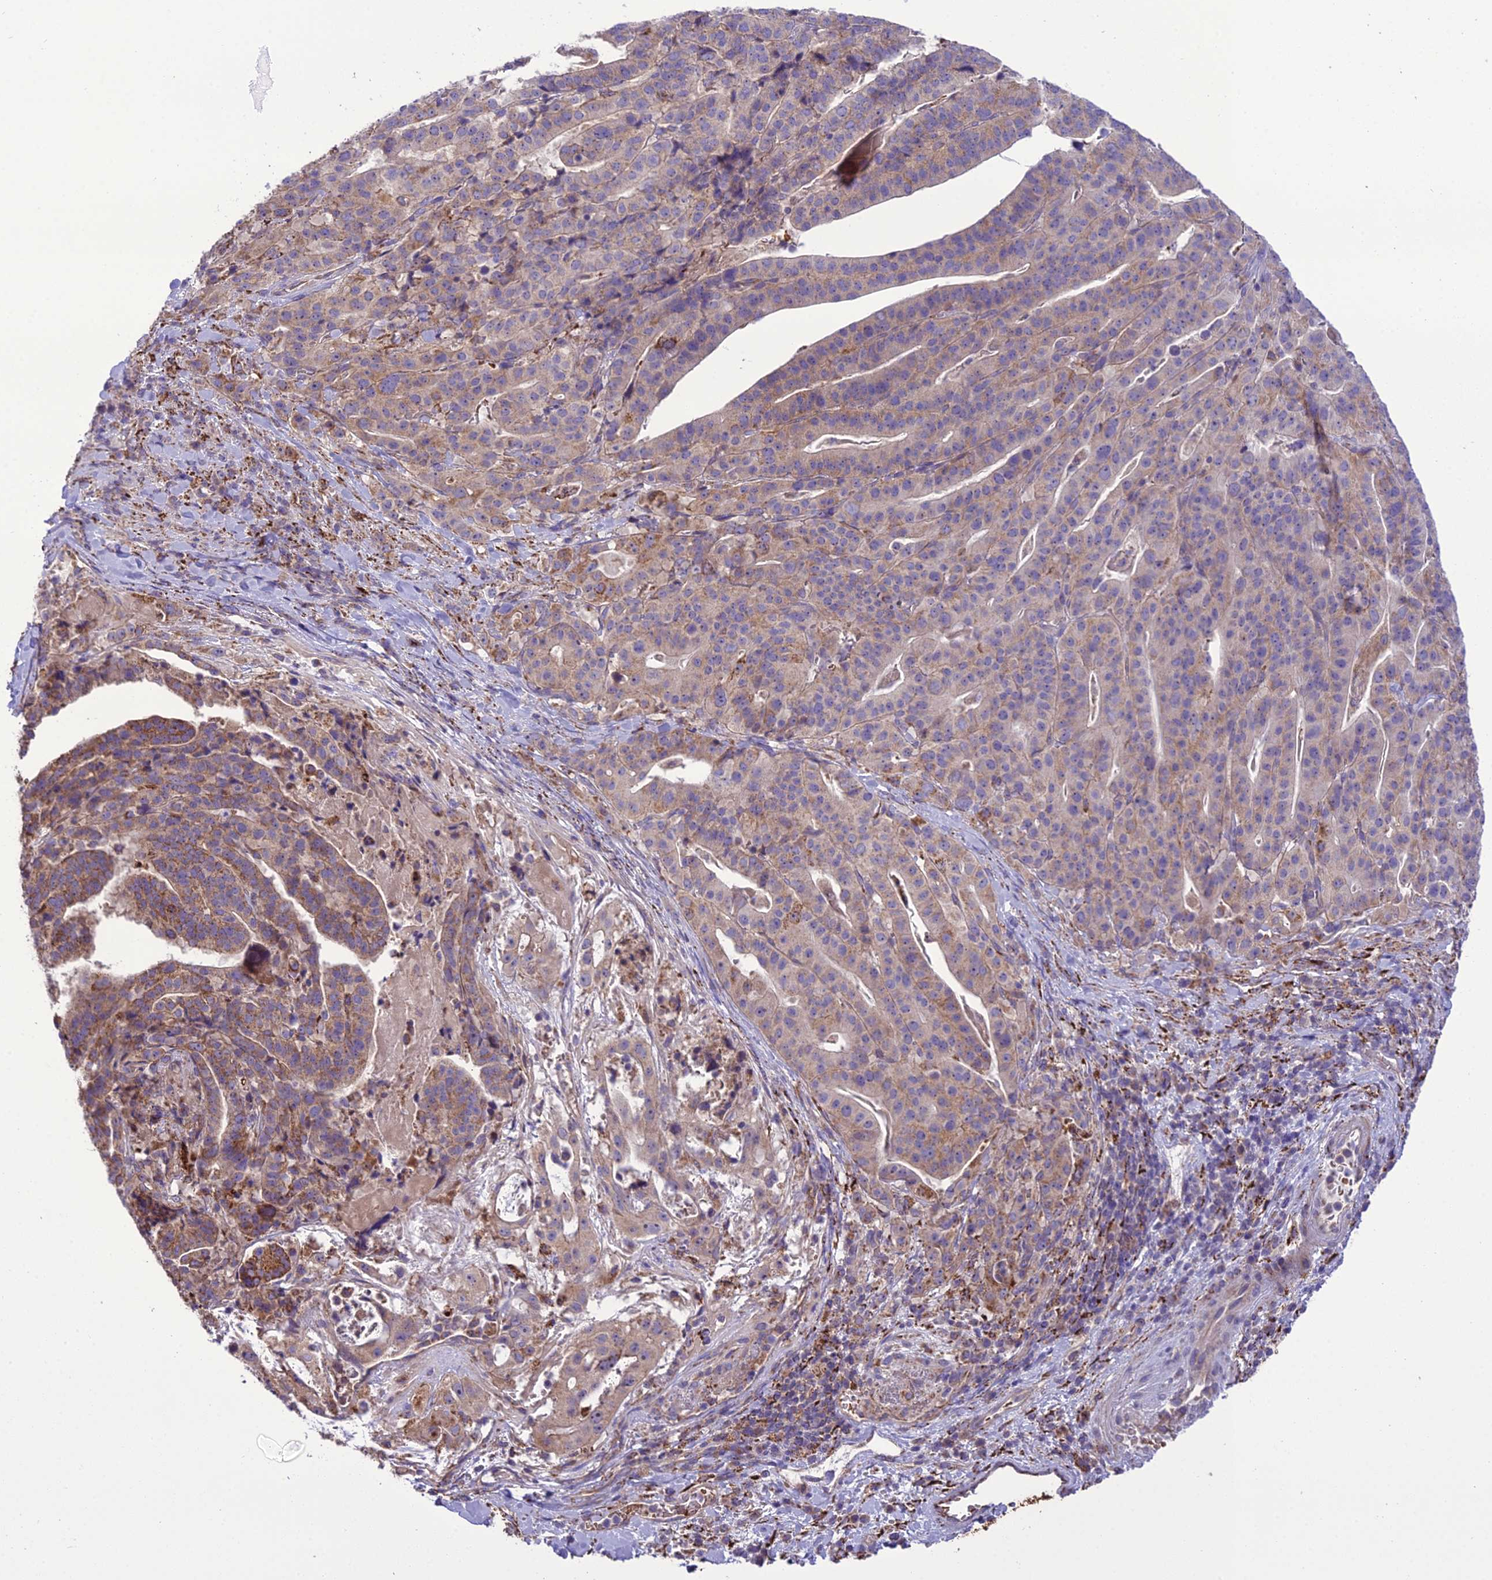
{"staining": {"intensity": "moderate", "quantity": ">75%", "location": "cytoplasmic/membranous"}, "tissue": "stomach cancer", "cell_type": "Tumor cells", "image_type": "cancer", "snomed": [{"axis": "morphology", "description": "Adenocarcinoma, NOS"}, {"axis": "topography", "description": "Stomach"}], "caption": "Adenocarcinoma (stomach) tissue demonstrates moderate cytoplasmic/membranous expression in about >75% of tumor cells", "gene": "TBC1D24", "patient": {"sex": "male", "age": 48}}